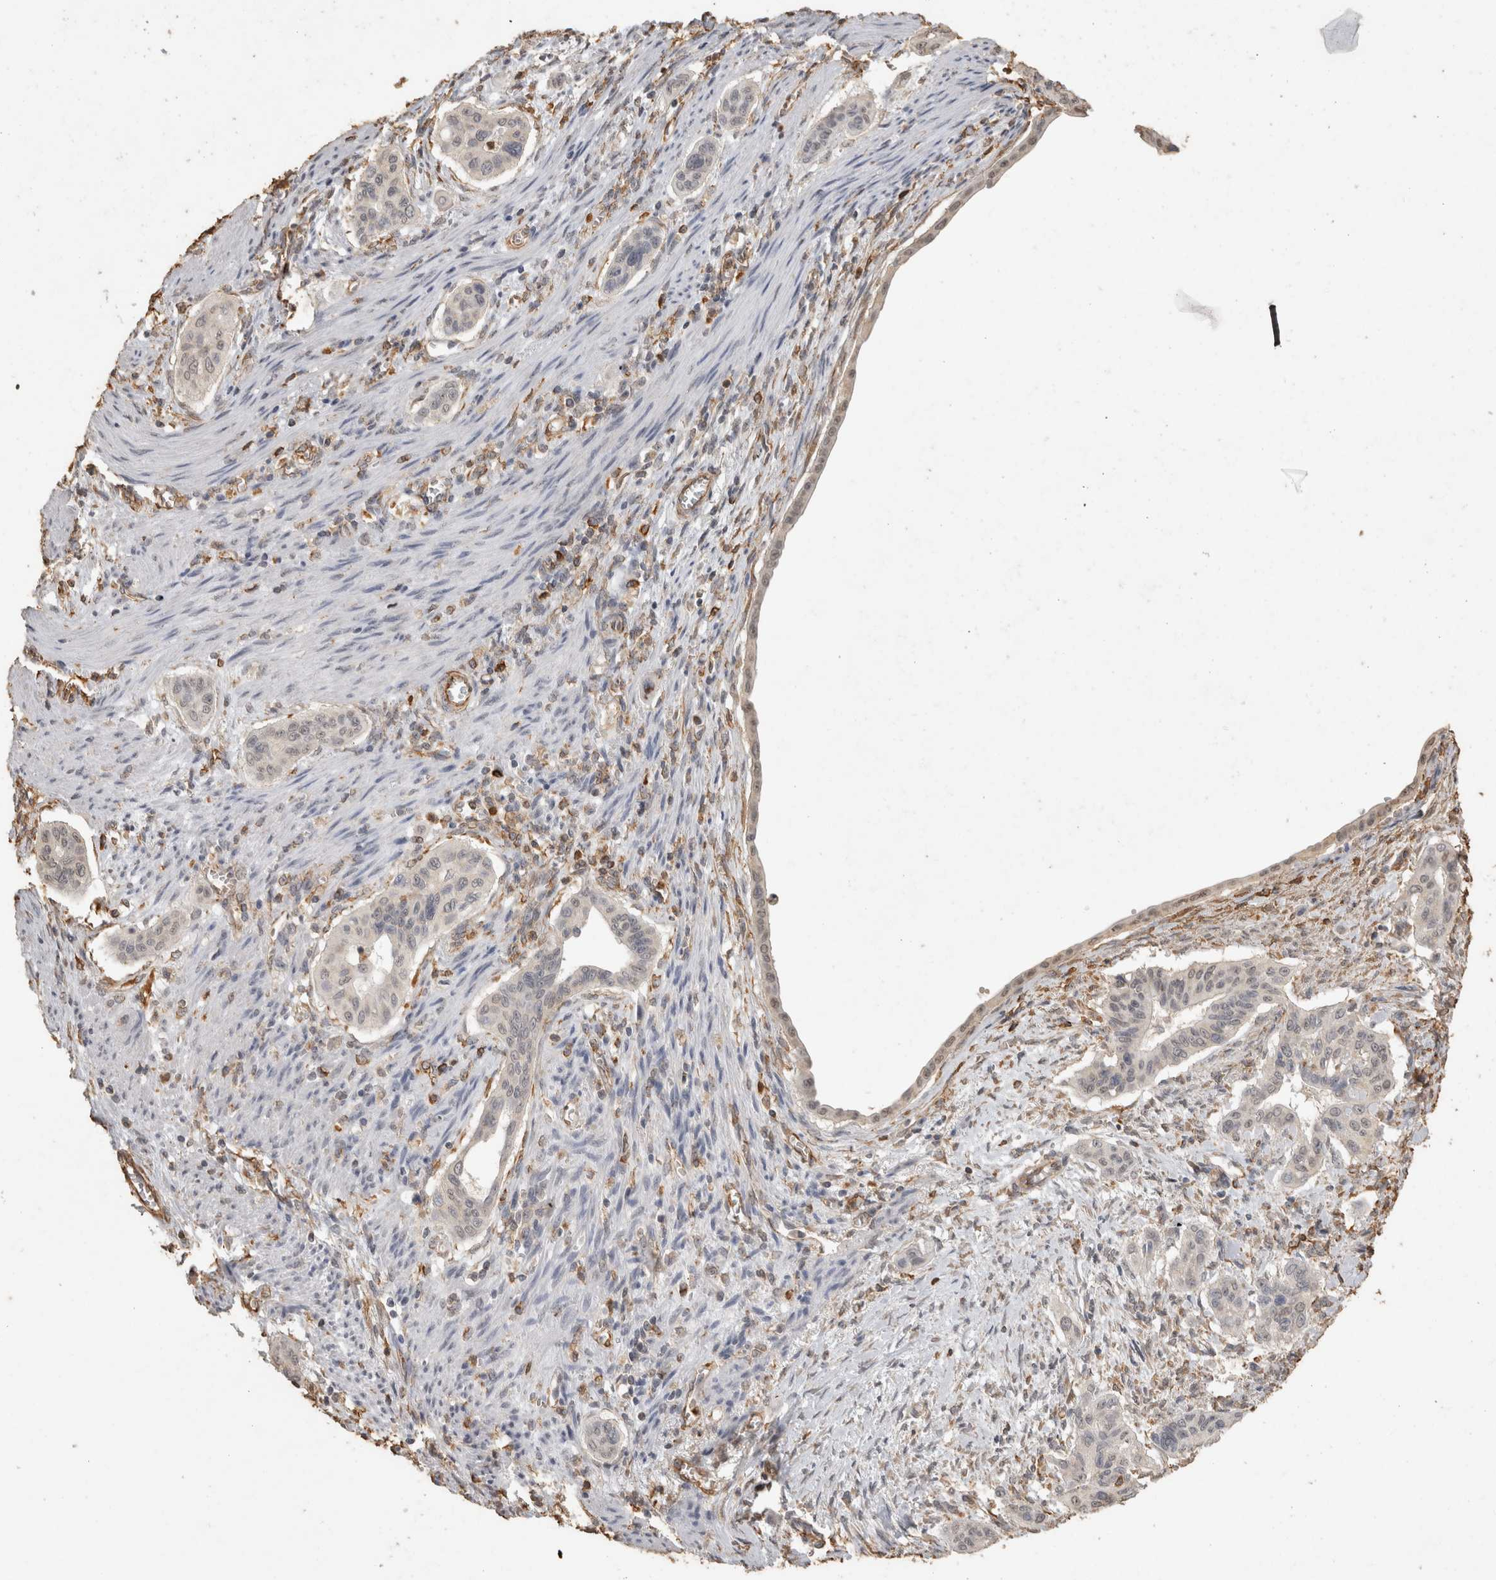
{"staining": {"intensity": "negative", "quantity": "none", "location": "none"}, "tissue": "pancreatic cancer", "cell_type": "Tumor cells", "image_type": "cancer", "snomed": [{"axis": "morphology", "description": "Adenocarcinoma, NOS"}, {"axis": "topography", "description": "Pancreas"}], "caption": "Pancreatic adenocarcinoma stained for a protein using immunohistochemistry (IHC) exhibits no expression tumor cells.", "gene": "REPS2", "patient": {"sex": "male", "age": 77}}